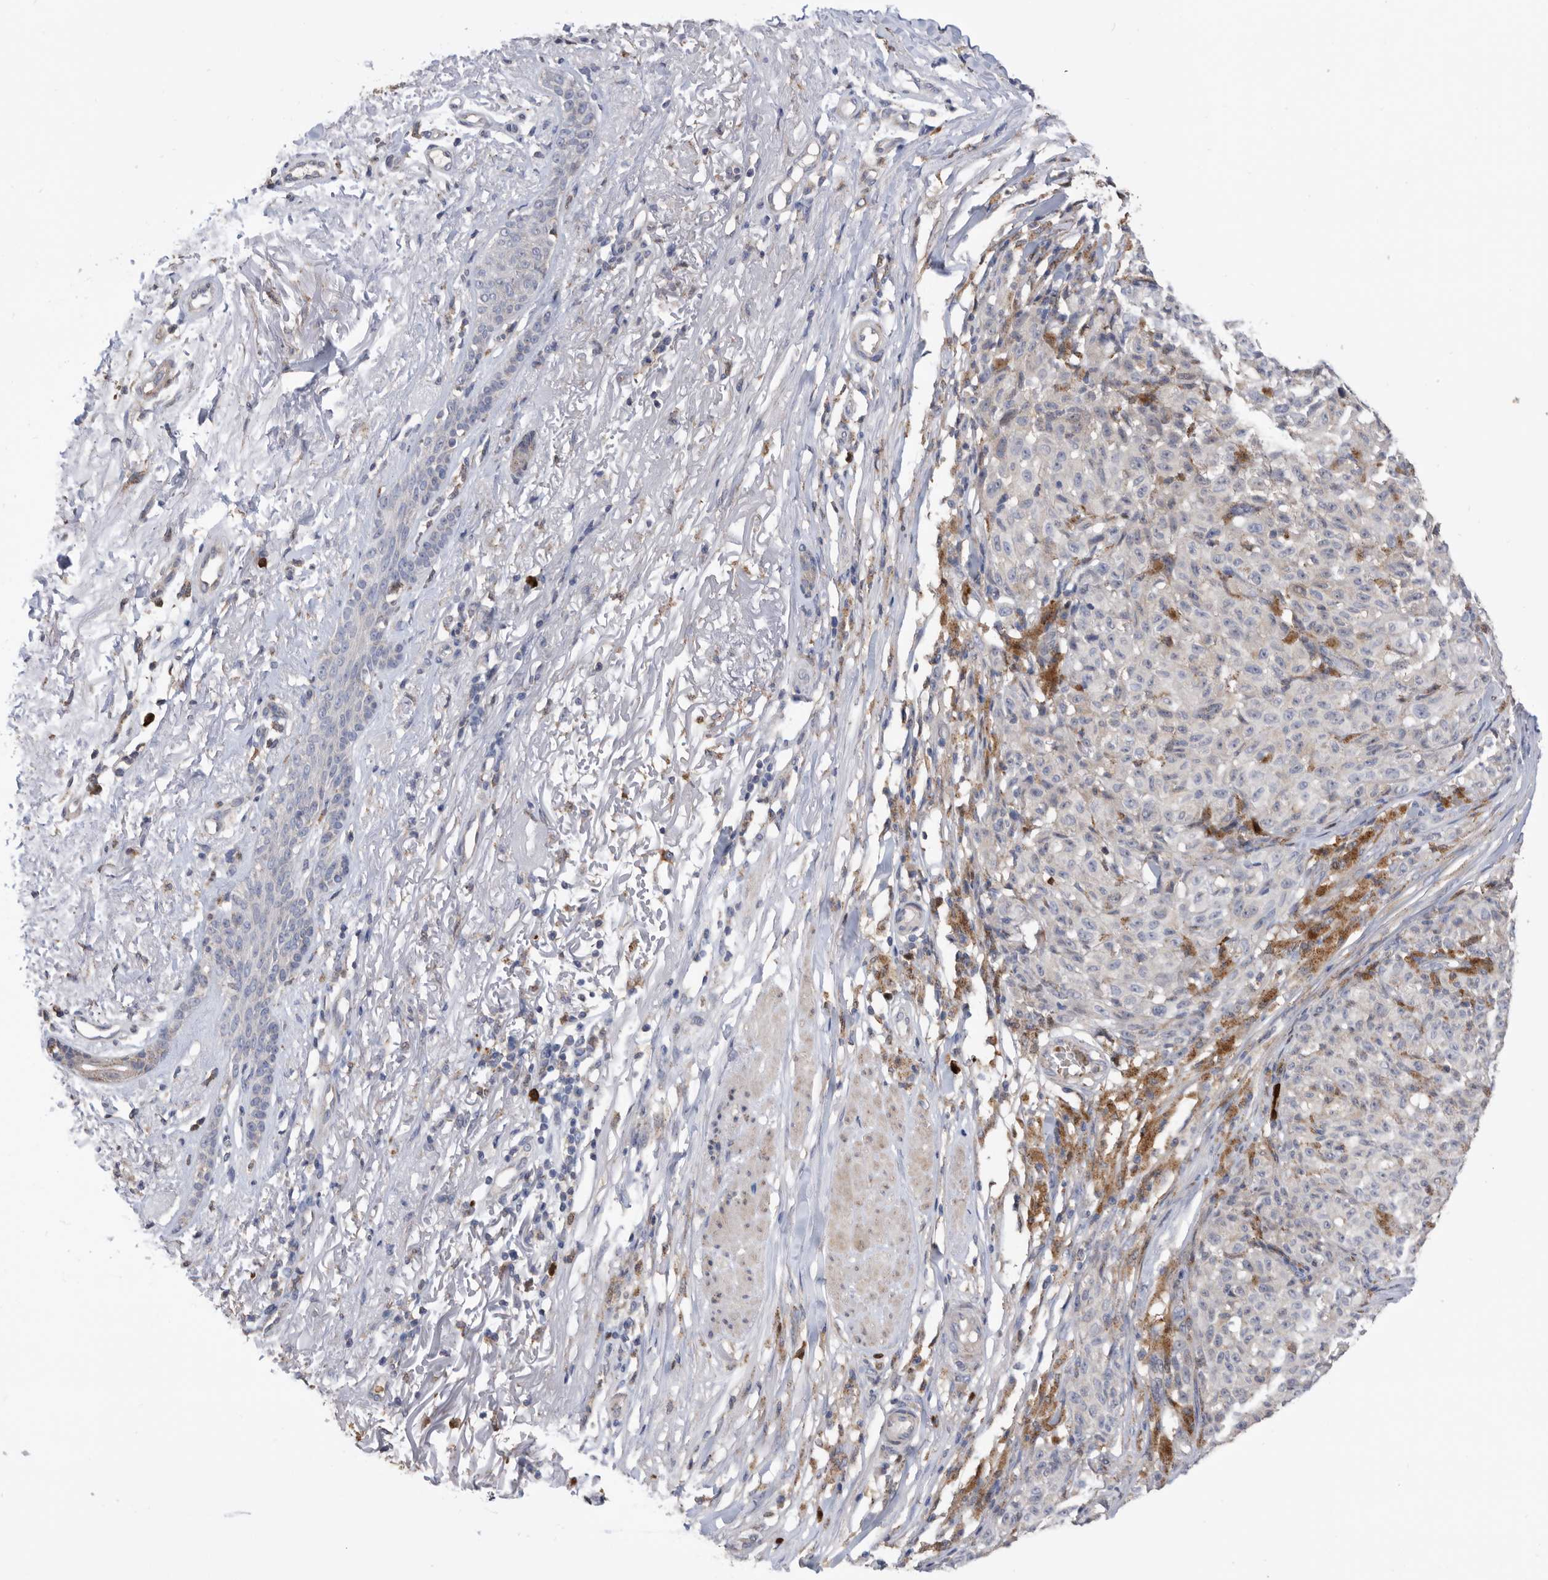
{"staining": {"intensity": "negative", "quantity": "none", "location": "none"}, "tissue": "melanoma", "cell_type": "Tumor cells", "image_type": "cancer", "snomed": [{"axis": "morphology", "description": "Malignant melanoma, NOS"}, {"axis": "topography", "description": "Skin"}], "caption": "Immunohistochemical staining of human malignant melanoma exhibits no significant positivity in tumor cells.", "gene": "CRISPLD2", "patient": {"sex": "female", "age": 82}}